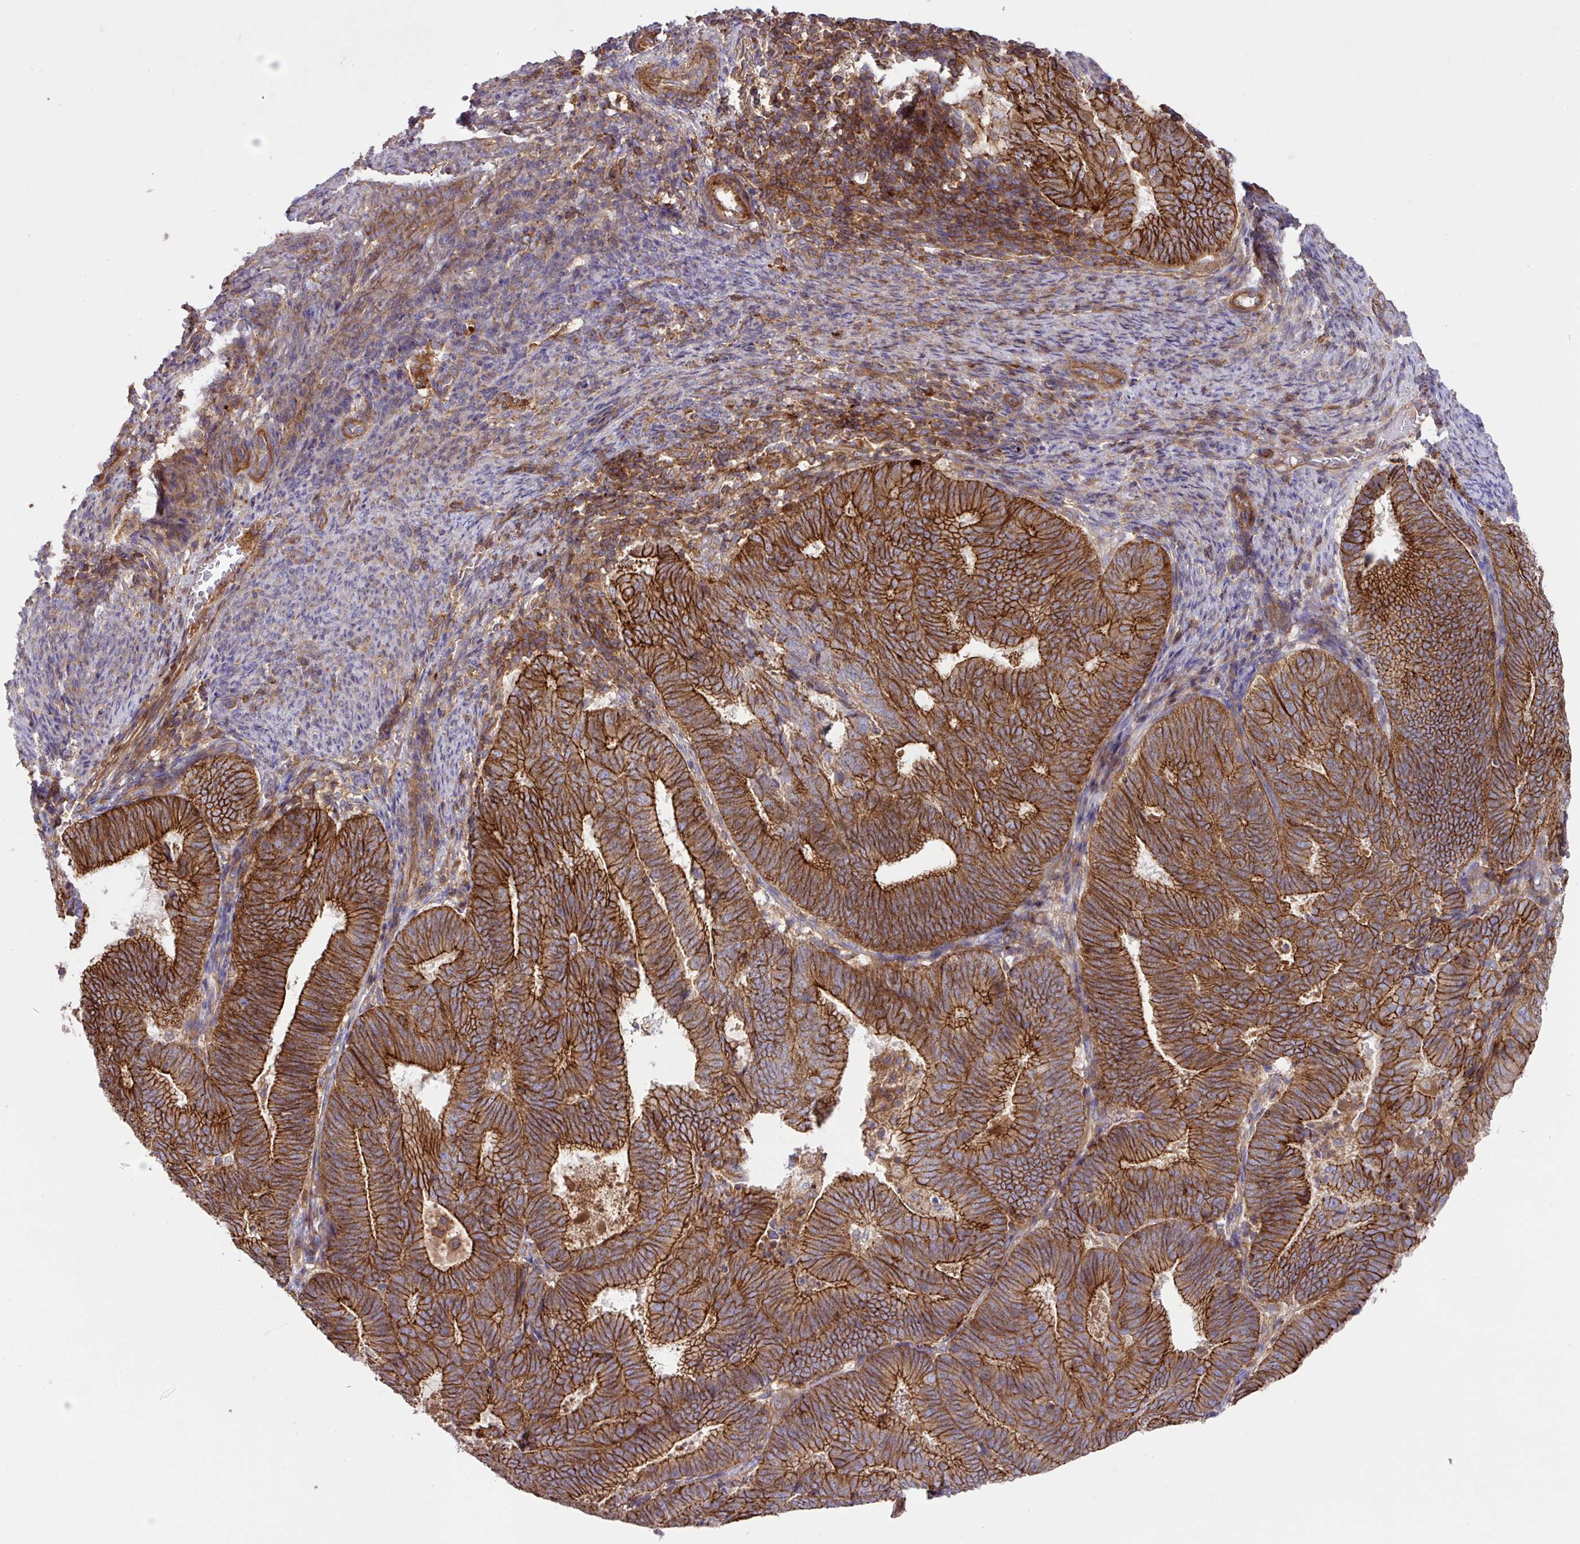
{"staining": {"intensity": "strong", "quantity": ">75%", "location": "cytoplasmic/membranous"}, "tissue": "endometrial cancer", "cell_type": "Tumor cells", "image_type": "cancer", "snomed": [{"axis": "morphology", "description": "Adenocarcinoma, NOS"}, {"axis": "topography", "description": "Endometrium"}], "caption": "Immunohistochemistry image of neoplastic tissue: human endometrial cancer (adenocarcinoma) stained using immunohistochemistry (IHC) demonstrates high levels of strong protein expression localized specifically in the cytoplasmic/membranous of tumor cells, appearing as a cytoplasmic/membranous brown color.", "gene": "RIC1", "patient": {"sex": "female", "age": 70}}